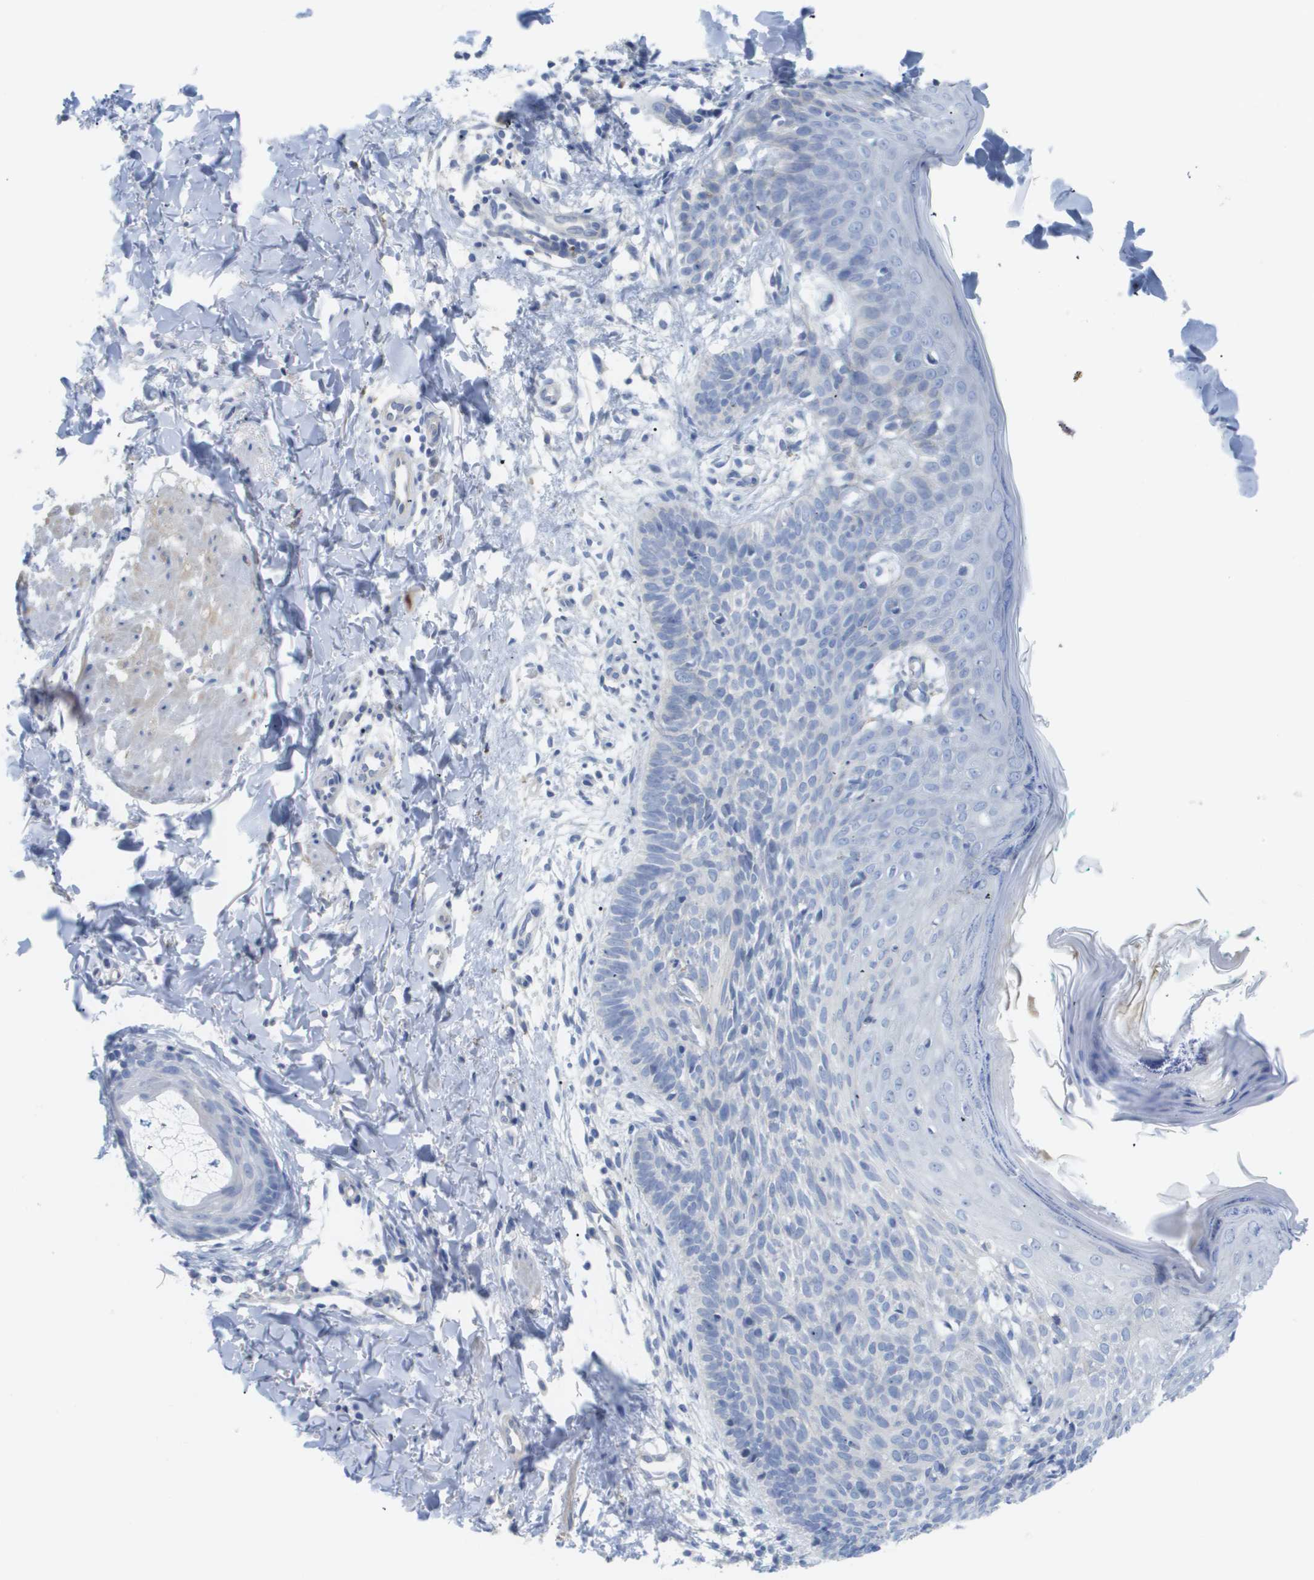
{"staining": {"intensity": "negative", "quantity": "none", "location": "none"}, "tissue": "skin cancer", "cell_type": "Tumor cells", "image_type": "cancer", "snomed": [{"axis": "morphology", "description": "Basal cell carcinoma"}, {"axis": "topography", "description": "Skin"}], "caption": "High magnification brightfield microscopy of basal cell carcinoma (skin) stained with DAB (brown) and counterstained with hematoxylin (blue): tumor cells show no significant positivity.", "gene": "MYL3", "patient": {"sex": "male", "age": 60}}